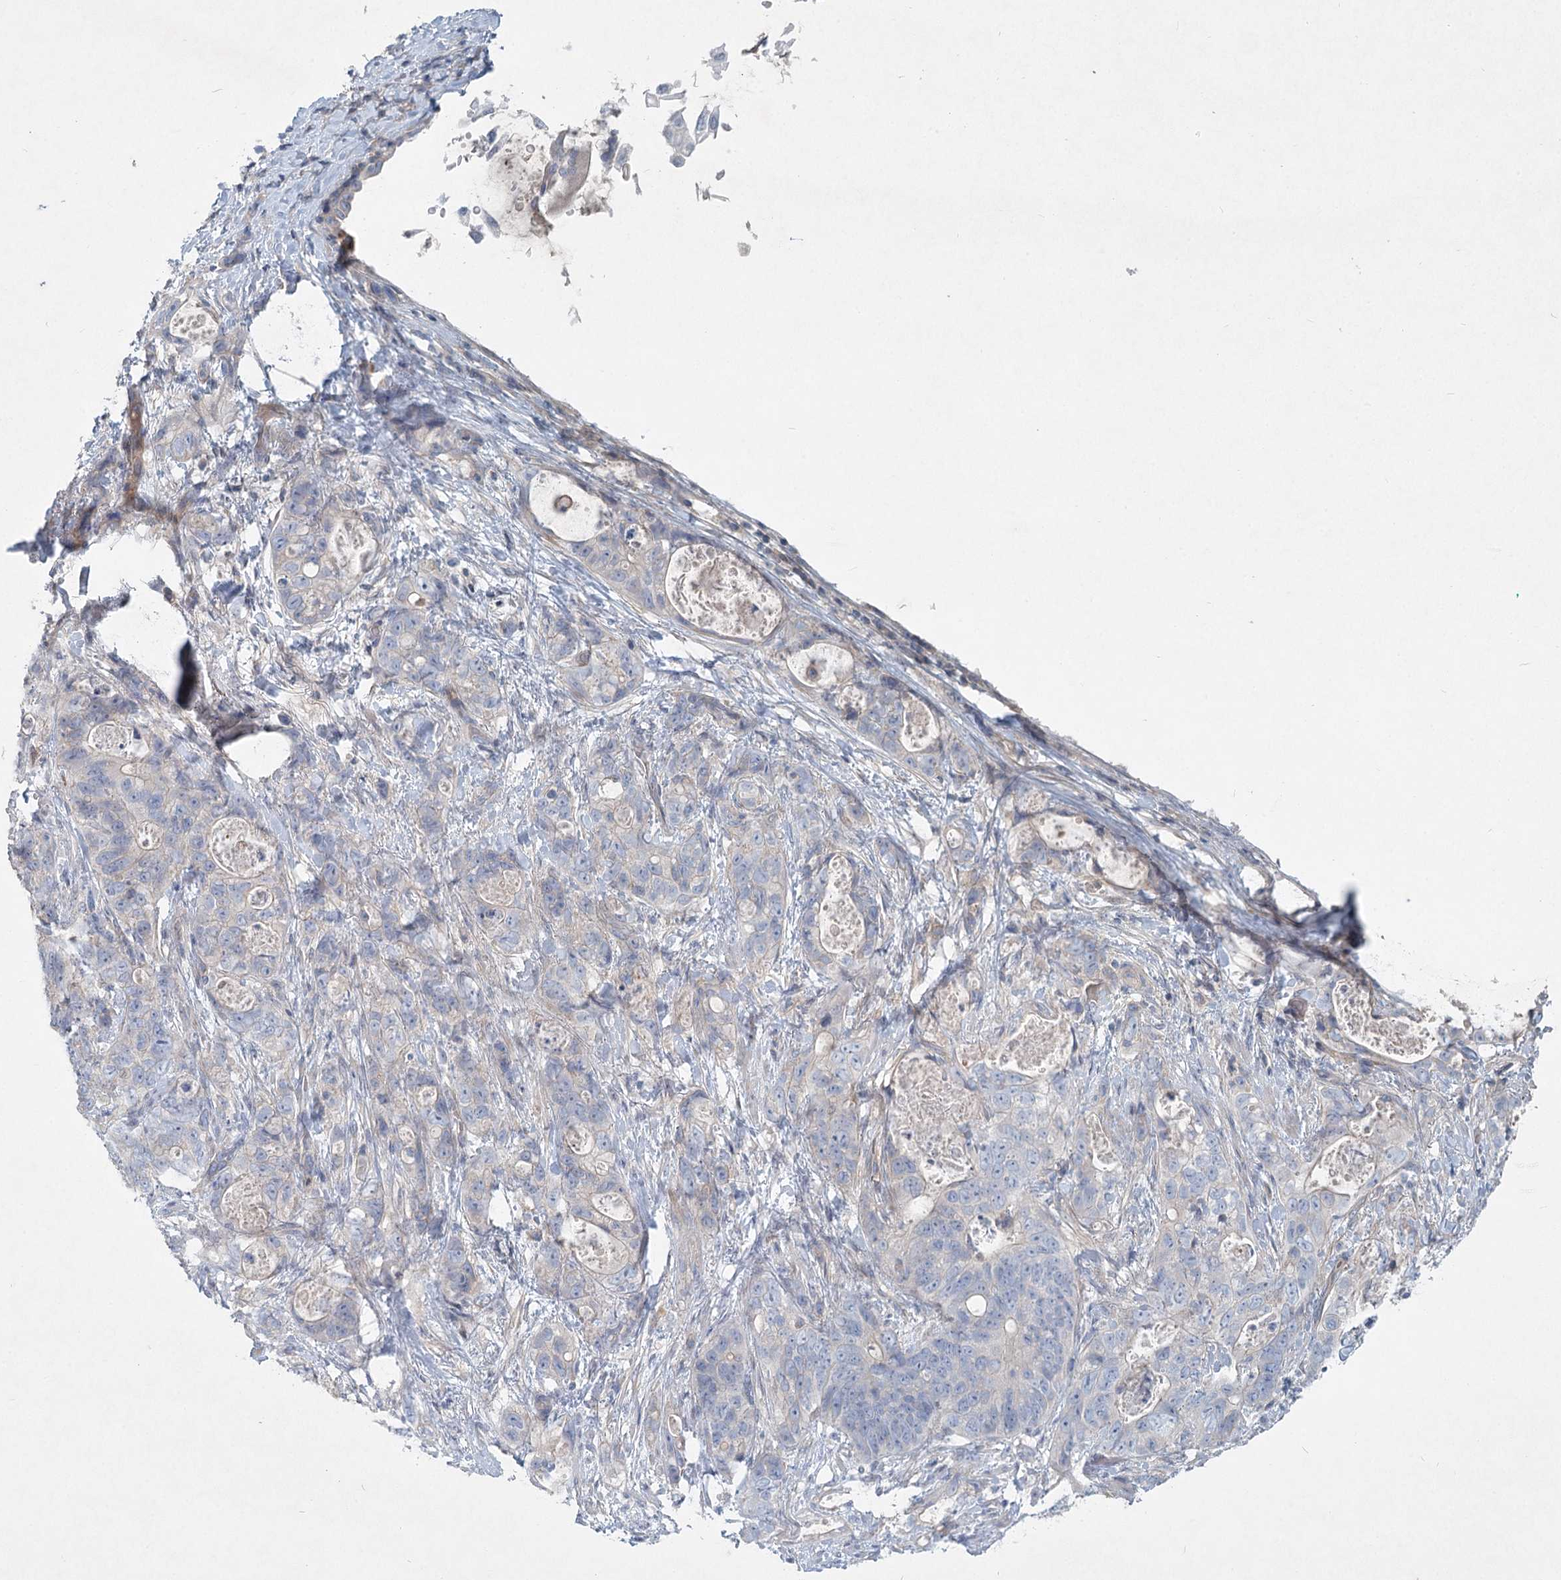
{"staining": {"intensity": "negative", "quantity": "none", "location": "none"}, "tissue": "stomach cancer", "cell_type": "Tumor cells", "image_type": "cancer", "snomed": [{"axis": "morphology", "description": "Normal tissue, NOS"}, {"axis": "morphology", "description": "Adenocarcinoma, NOS"}, {"axis": "topography", "description": "Stomach"}], "caption": "Immunohistochemistry (IHC) micrograph of stomach cancer stained for a protein (brown), which shows no expression in tumor cells.", "gene": "DNMBP", "patient": {"sex": "female", "age": 89}}